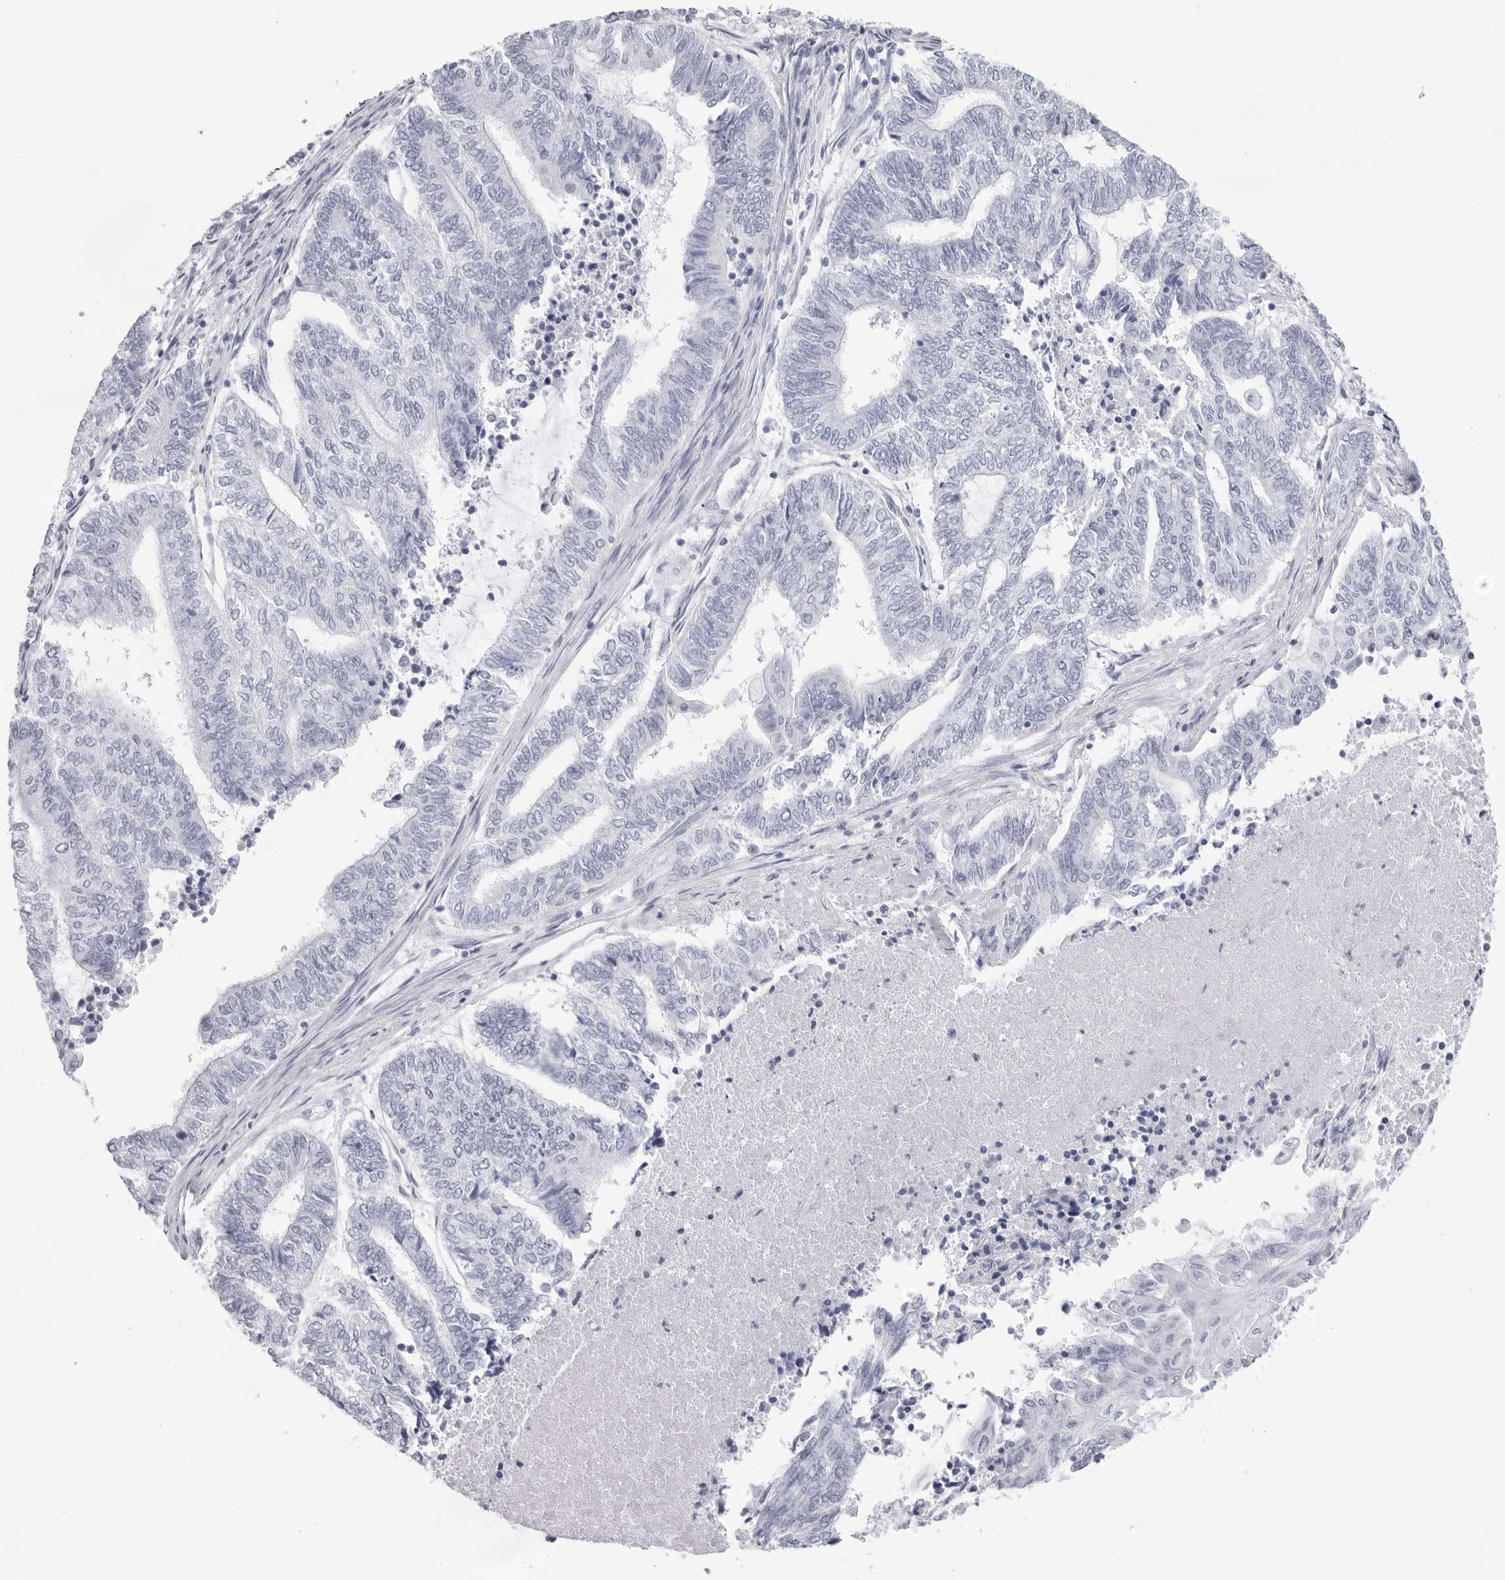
{"staining": {"intensity": "negative", "quantity": "none", "location": "none"}, "tissue": "endometrial cancer", "cell_type": "Tumor cells", "image_type": "cancer", "snomed": [{"axis": "morphology", "description": "Adenocarcinoma, NOS"}, {"axis": "topography", "description": "Uterus"}, {"axis": "topography", "description": "Endometrium"}], "caption": "Photomicrograph shows no protein staining in tumor cells of adenocarcinoma (endometrial) tissue. (Brightfield microscopy of DAB IHC at high magnification).", "gene": "CST2", "patient": {"sex": "female", "age": 70}}